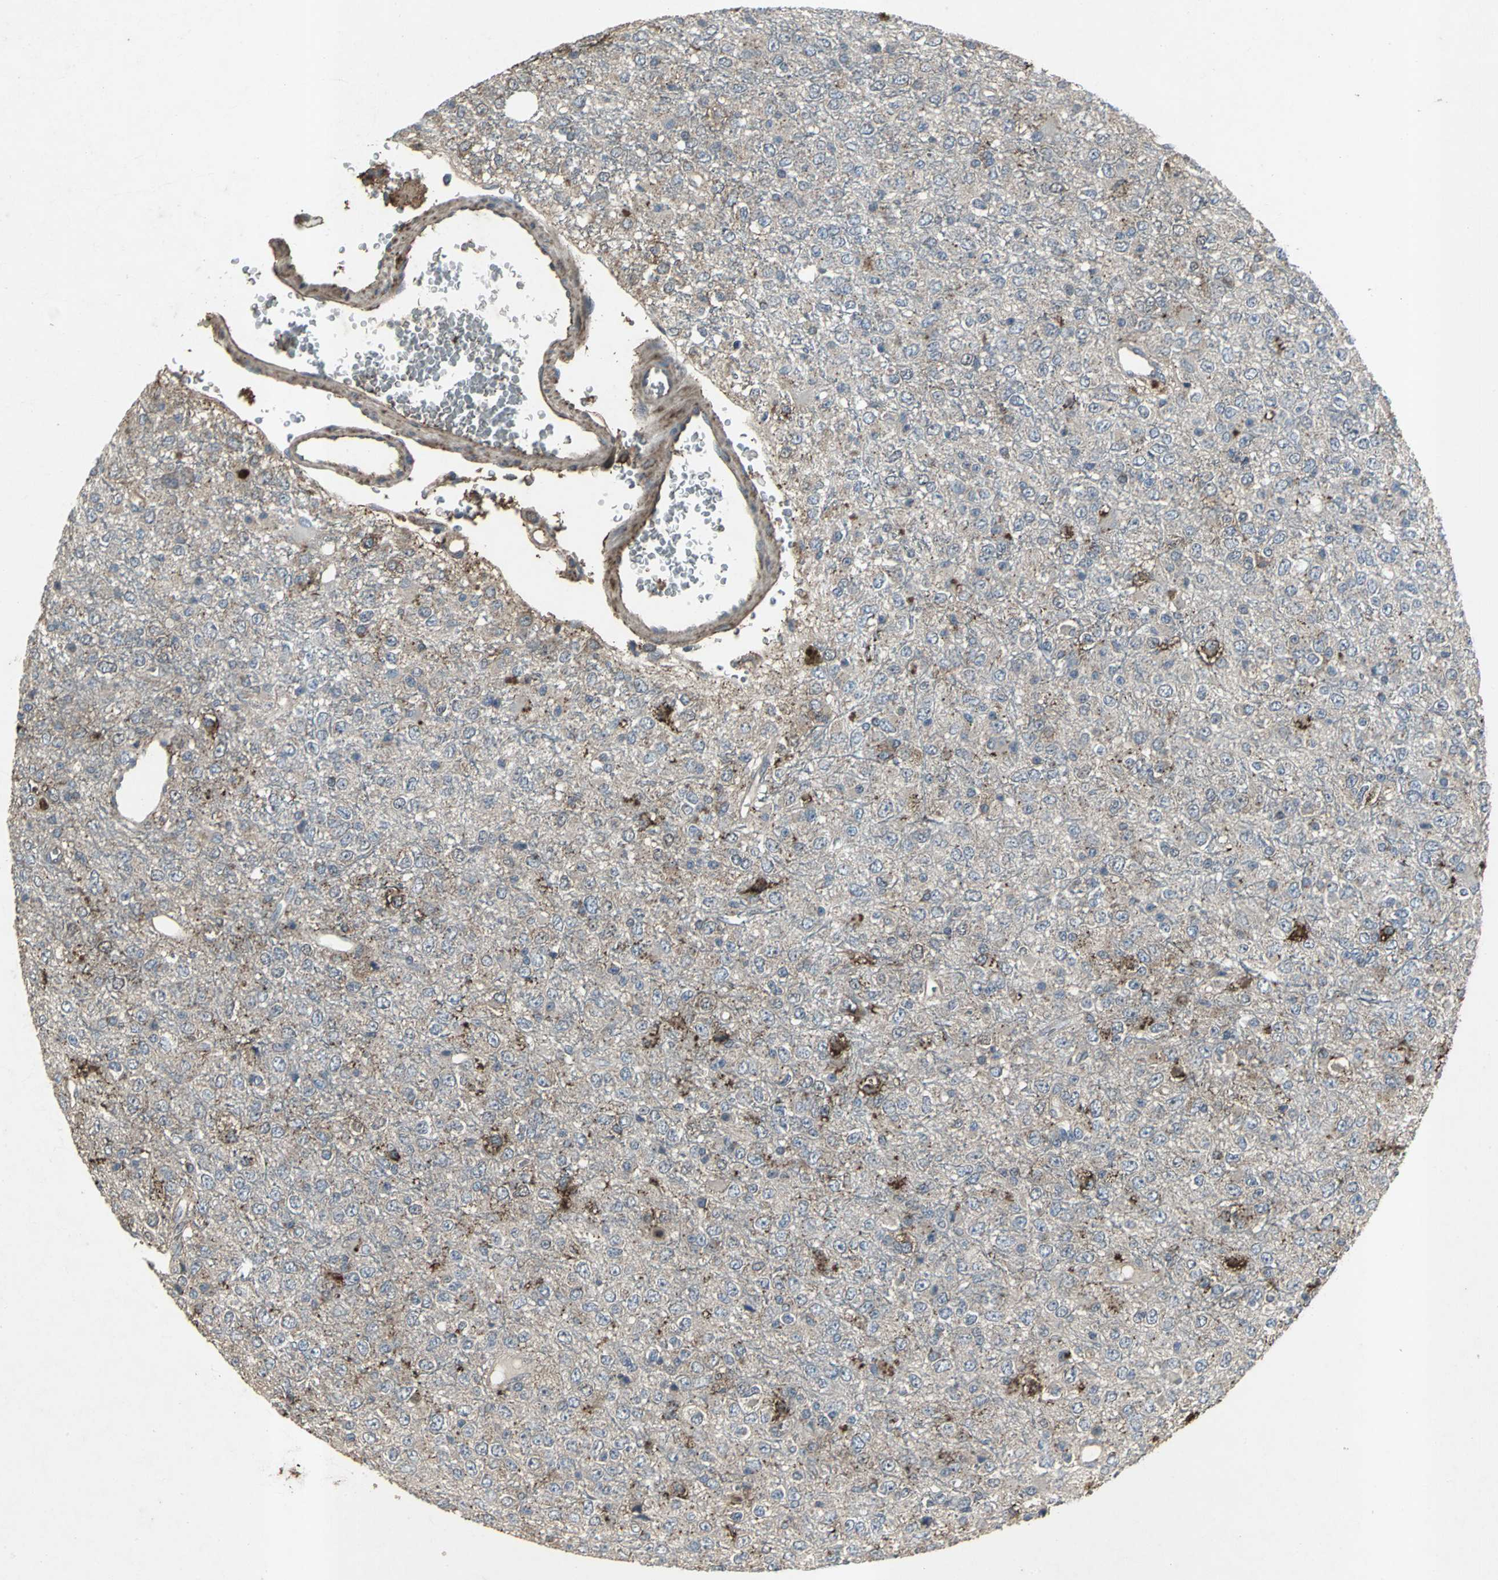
{"staining": {"intensity": "strong", "quantity": "25%-75%", "location": "cytoplasmic/membranous"}, "tissue": "glioma", "cell_type": "Tumor cells", "image_type": "cancer", "snomed": [{"axis": "morphology", "description": "Glioma, malignant, High grade"}, {"axis": "topography", "description": "pancreas cauda"}], "caption": "Protein expression analysis of glioma exhibits strong cytoplasmic/membranous staining in about 25%-75% of tumor cells. The protein is shown in brown color, while the nuclei are stained blue.", "gene": "CCR9", "patient": {"sex": "male", "age": 60}}